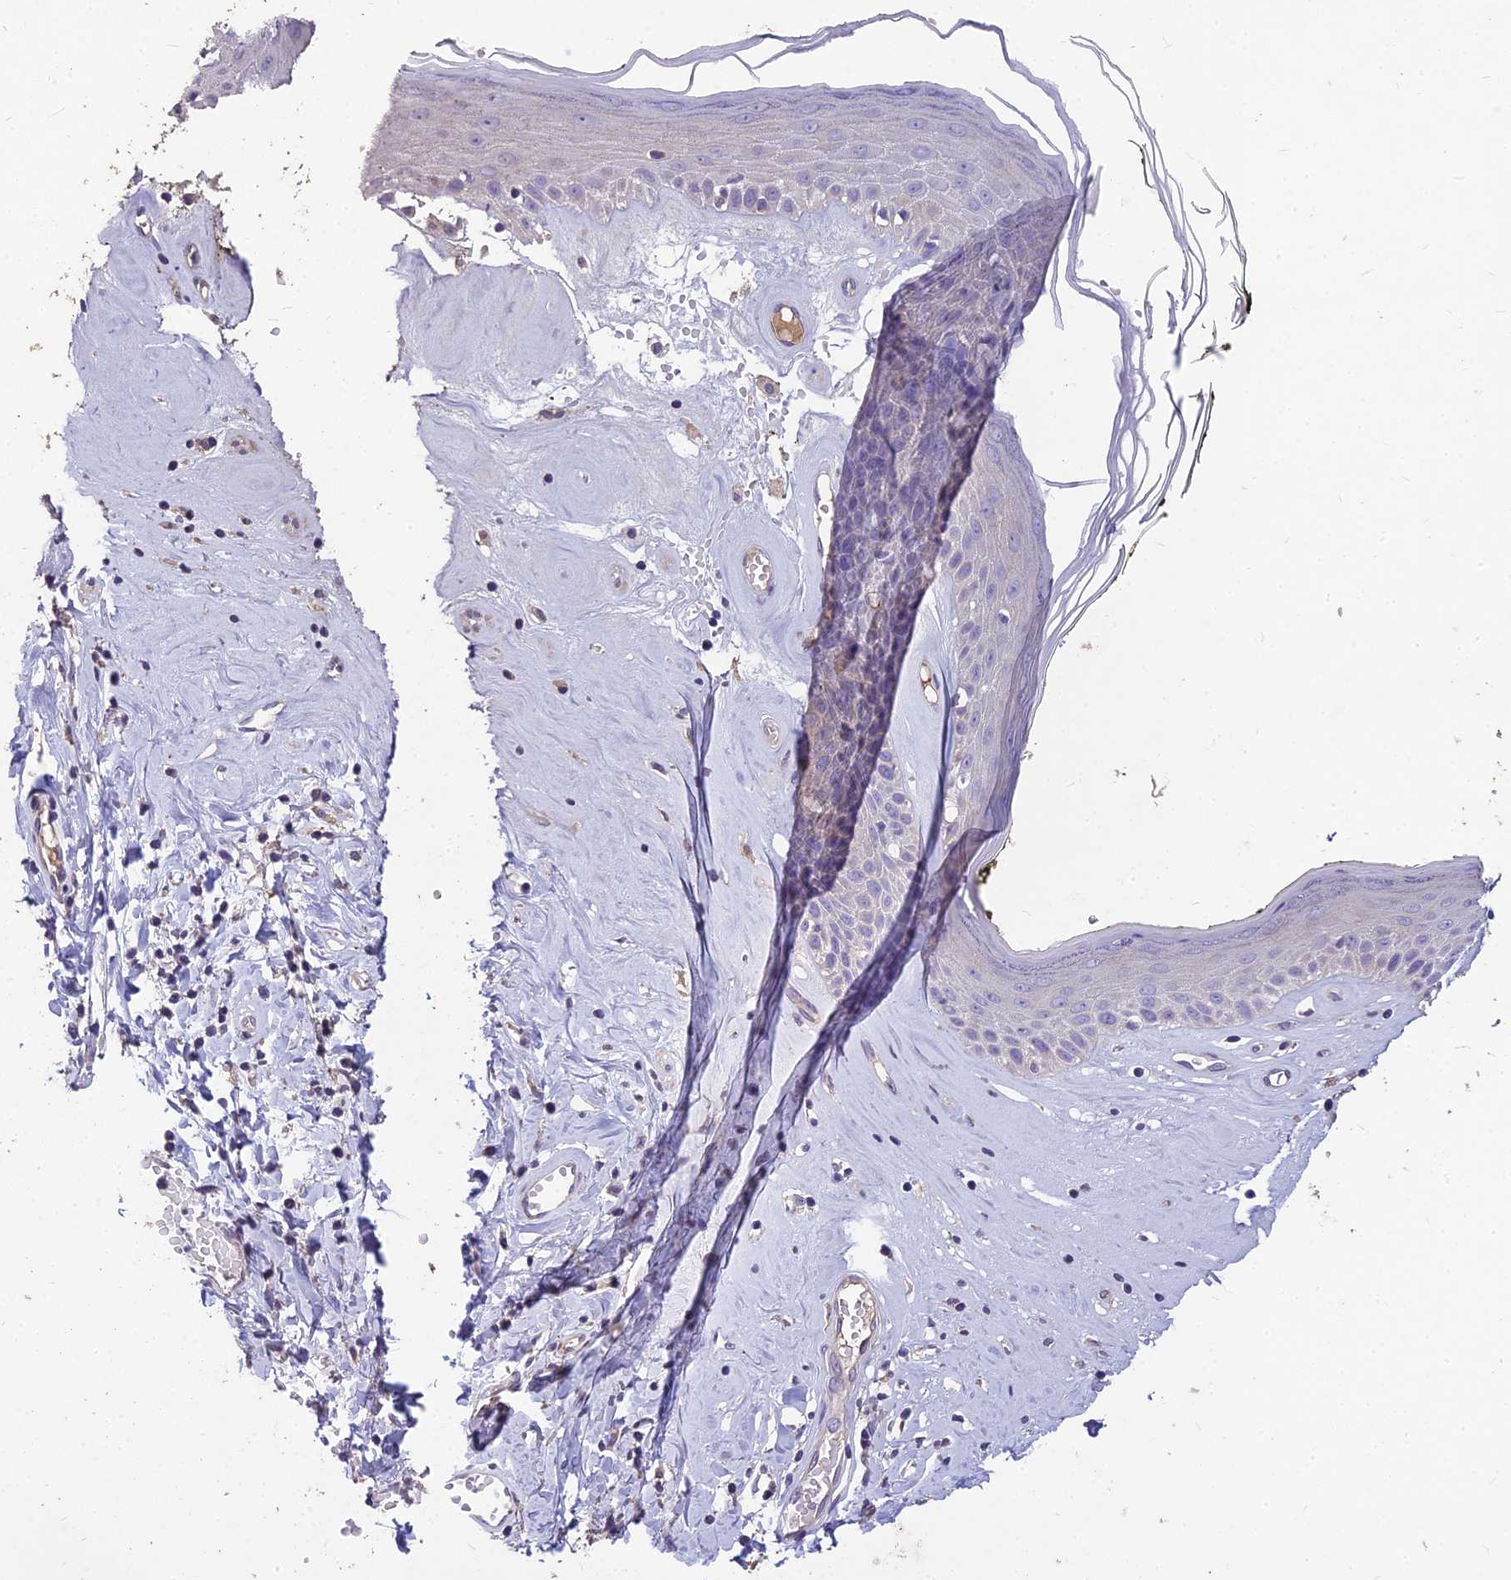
{"staining": {"intensity": "moderate", "quantity": "<25%", "location": "cytoplasmic/membranous"}, "tissue": "skin", "cell_type": "Epidermal cells", "image_type": "normal", "snomed": [{"axis": "morphology", "description": "Normal tissue, NOS"}, {"axis": "morphology", "description": "Inflammation, NOS"}, {"axis": "topography", "description": "Vulva"}], "caption": "Immunohistochemistry (DAB) staining of benign human skin demonstrates moderate cytoplasmic/membranous protein expression in approximately <25% of epidermal cells.", "gene": "CEACAM16", "patient": {"sex": "female", "age": 84}}